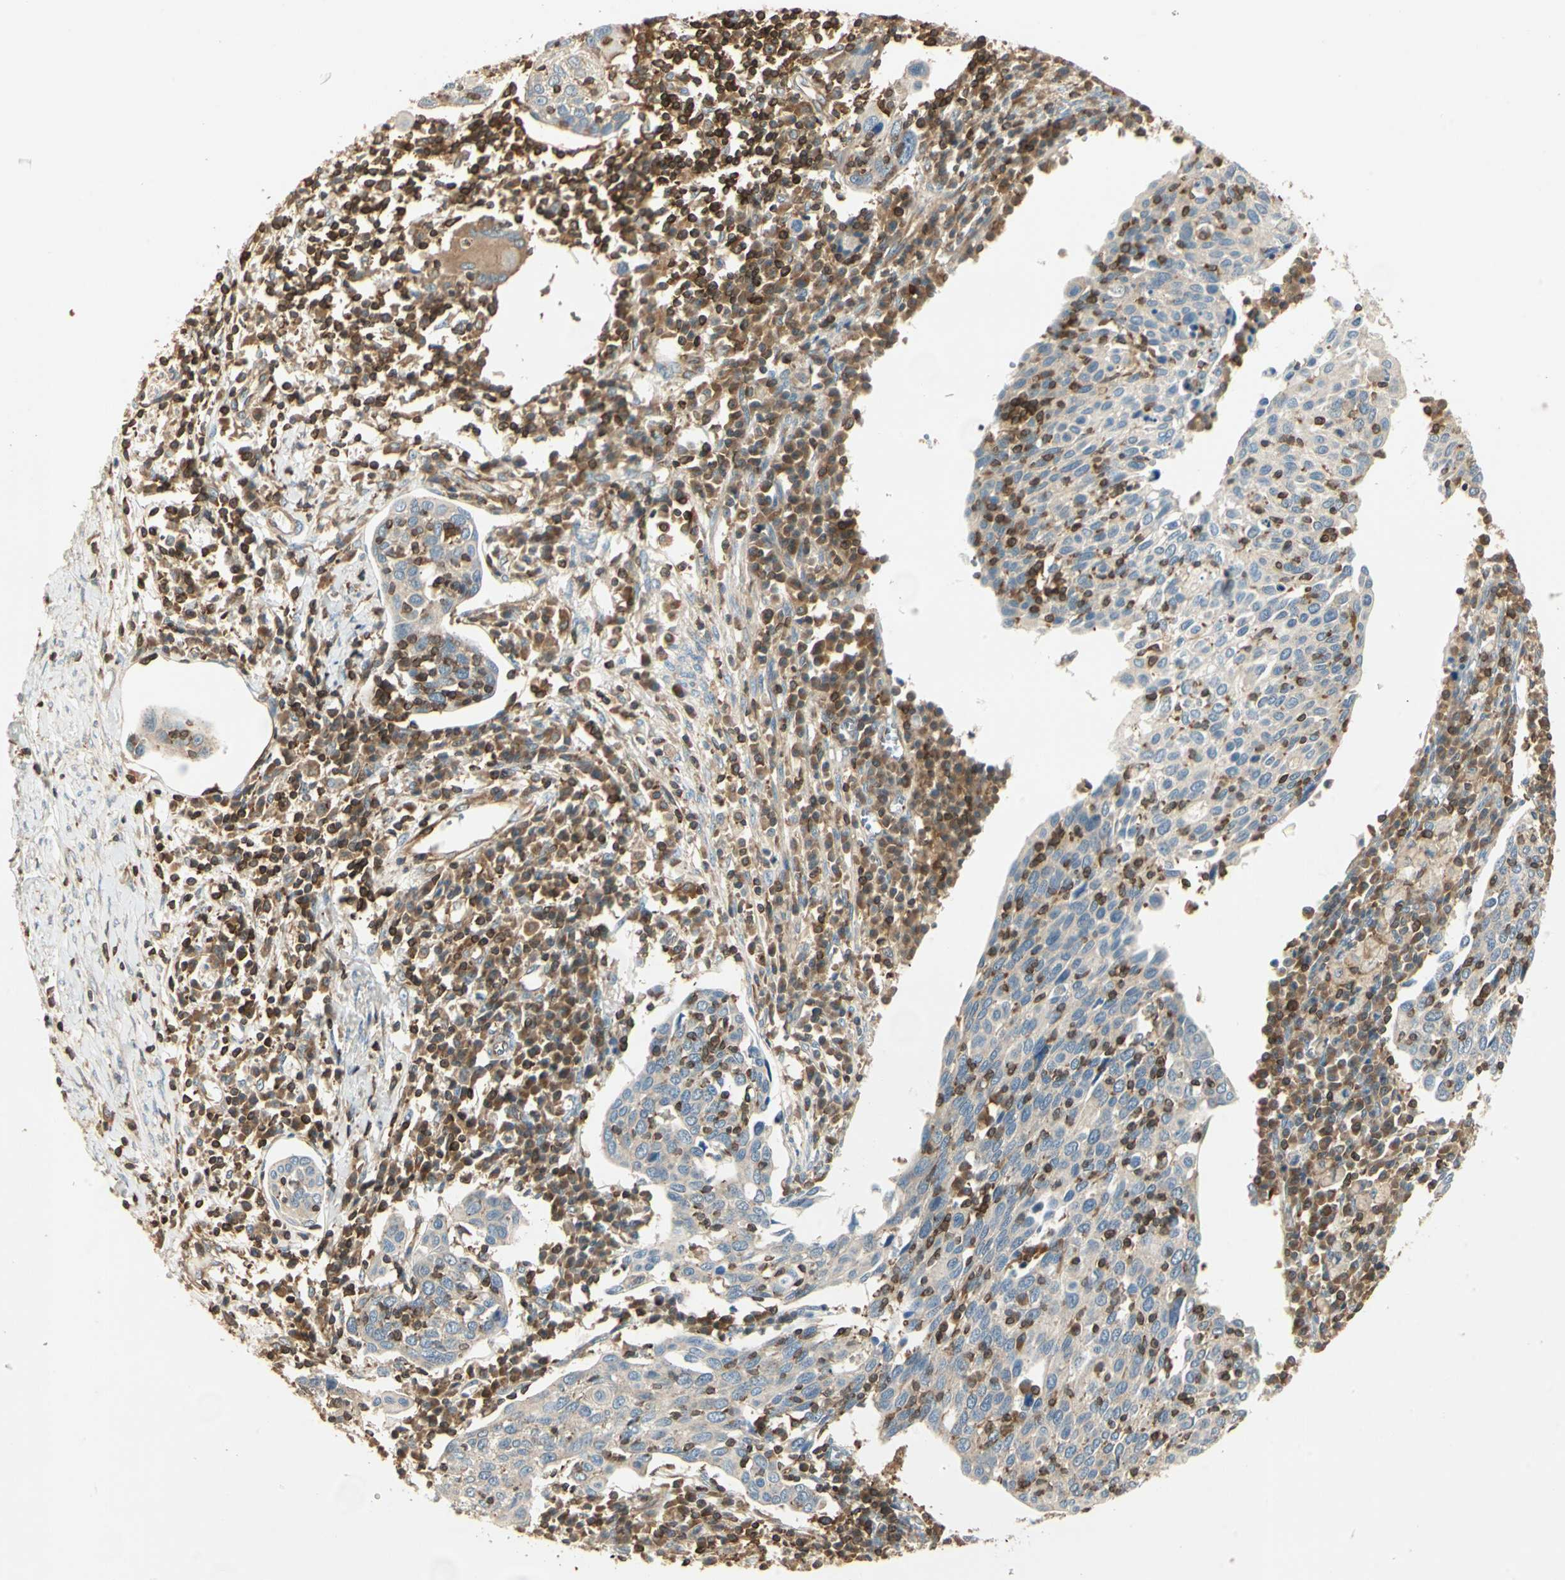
{"staining": {"intensity": "negative", "quantity": "none", "location": "none"}, "tissue": "cervical cancer", "cell_type": "Tumor cells", "image_type": "cancer", "snomed": [{"axis": "morphology", "description": "Squamous cell carcinoma, NOS"}, {"axis": "topography", "description": "Cervix"}], "caption": "A micrograph of human cervical squamous cell carcinoma is negative for staining in tumor cells.", "gene": "CRLF3", "patient": {"sex": "female", "age": 40}}